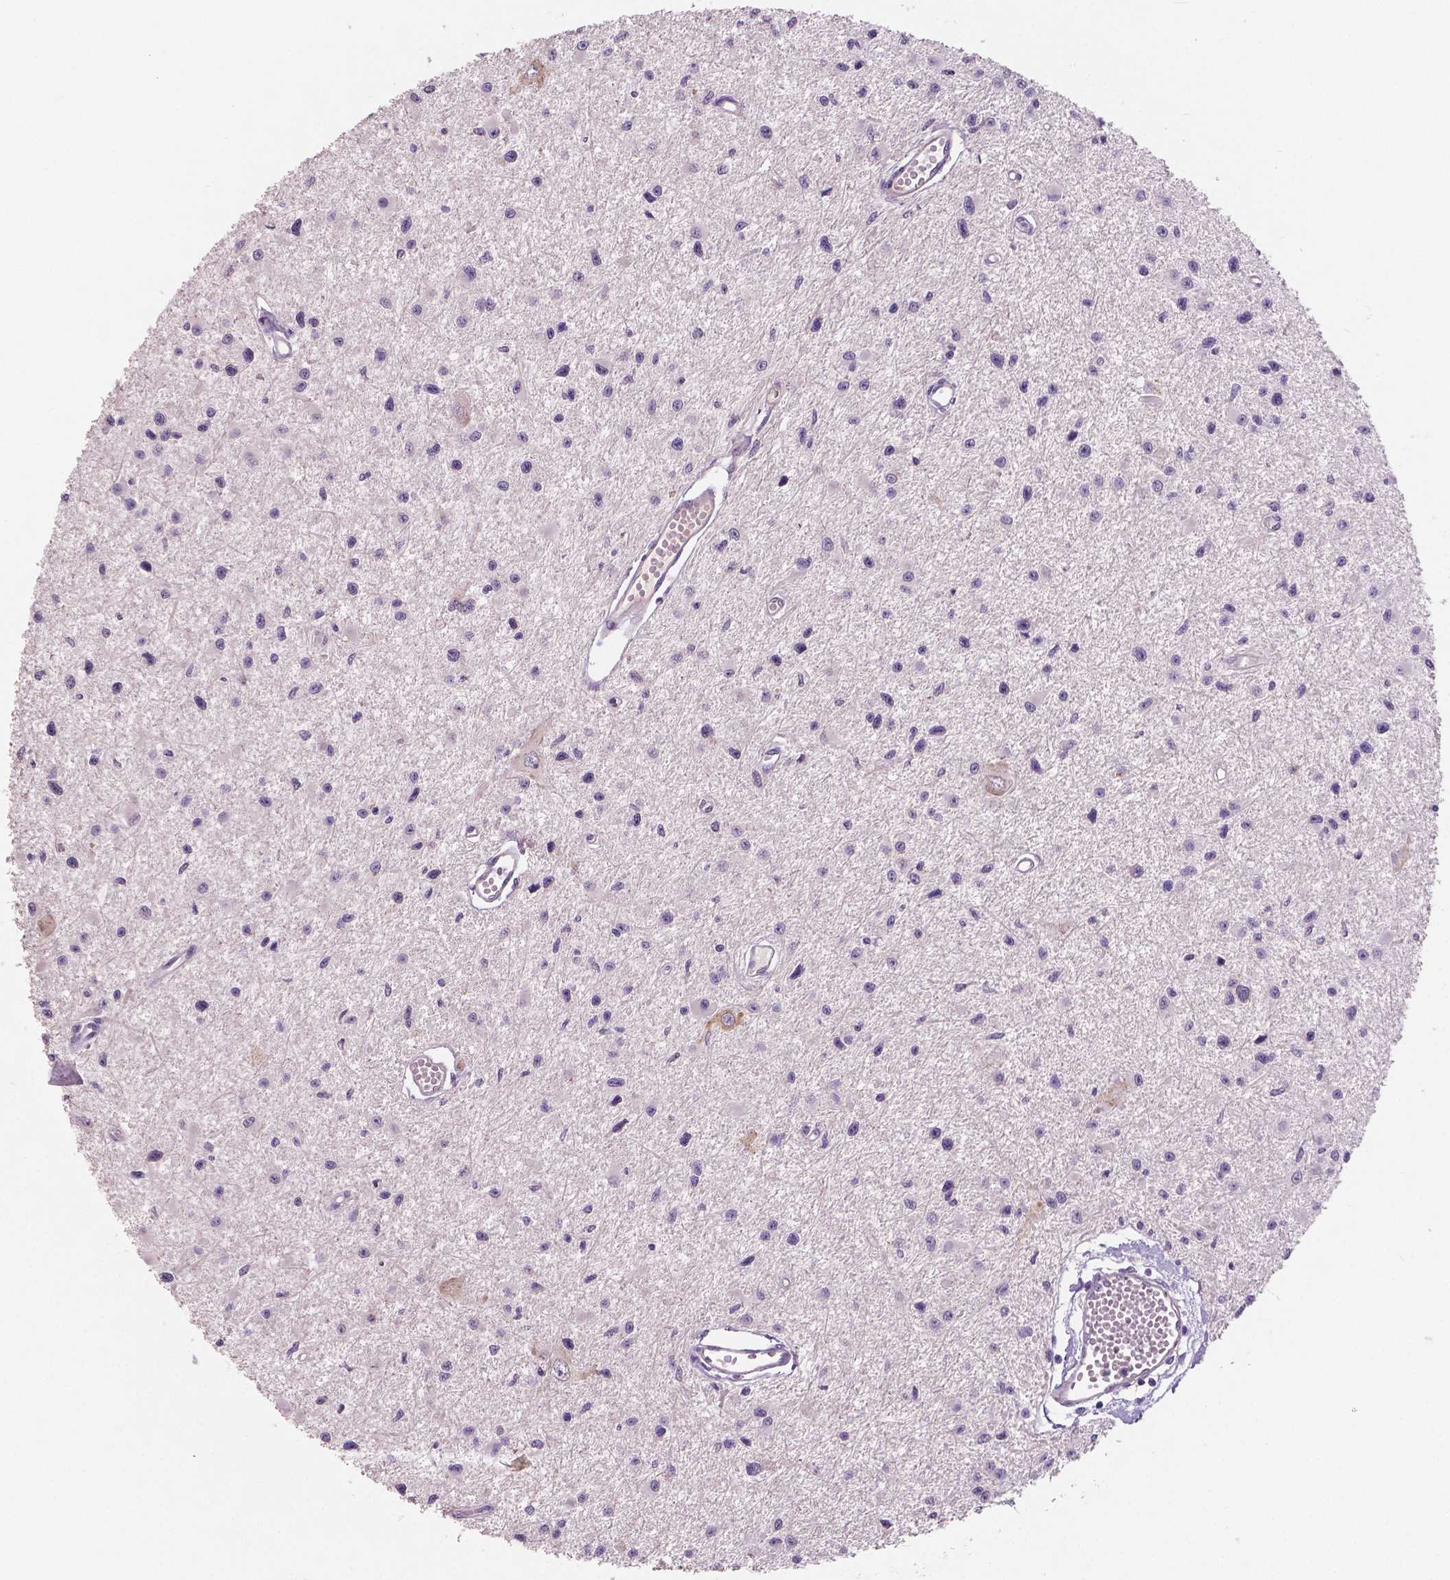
{"staining": {"intensity": "negative", "quantity": "none", "location": "none"}, "tissue": "glioma", "cell_type": "Tumor cells", "image_type": "cancer", "snomed": [{"axis": "morphology", "description": "Glioma, malignant, High grade"}, {"axis": "topography", "description": "Brain"}], "caption": "Protein analysis of glioma demonstrates no significant staining in tumor cells.", "gene": "LSM14B", "patient": {"sex": "male", "age": 54}}